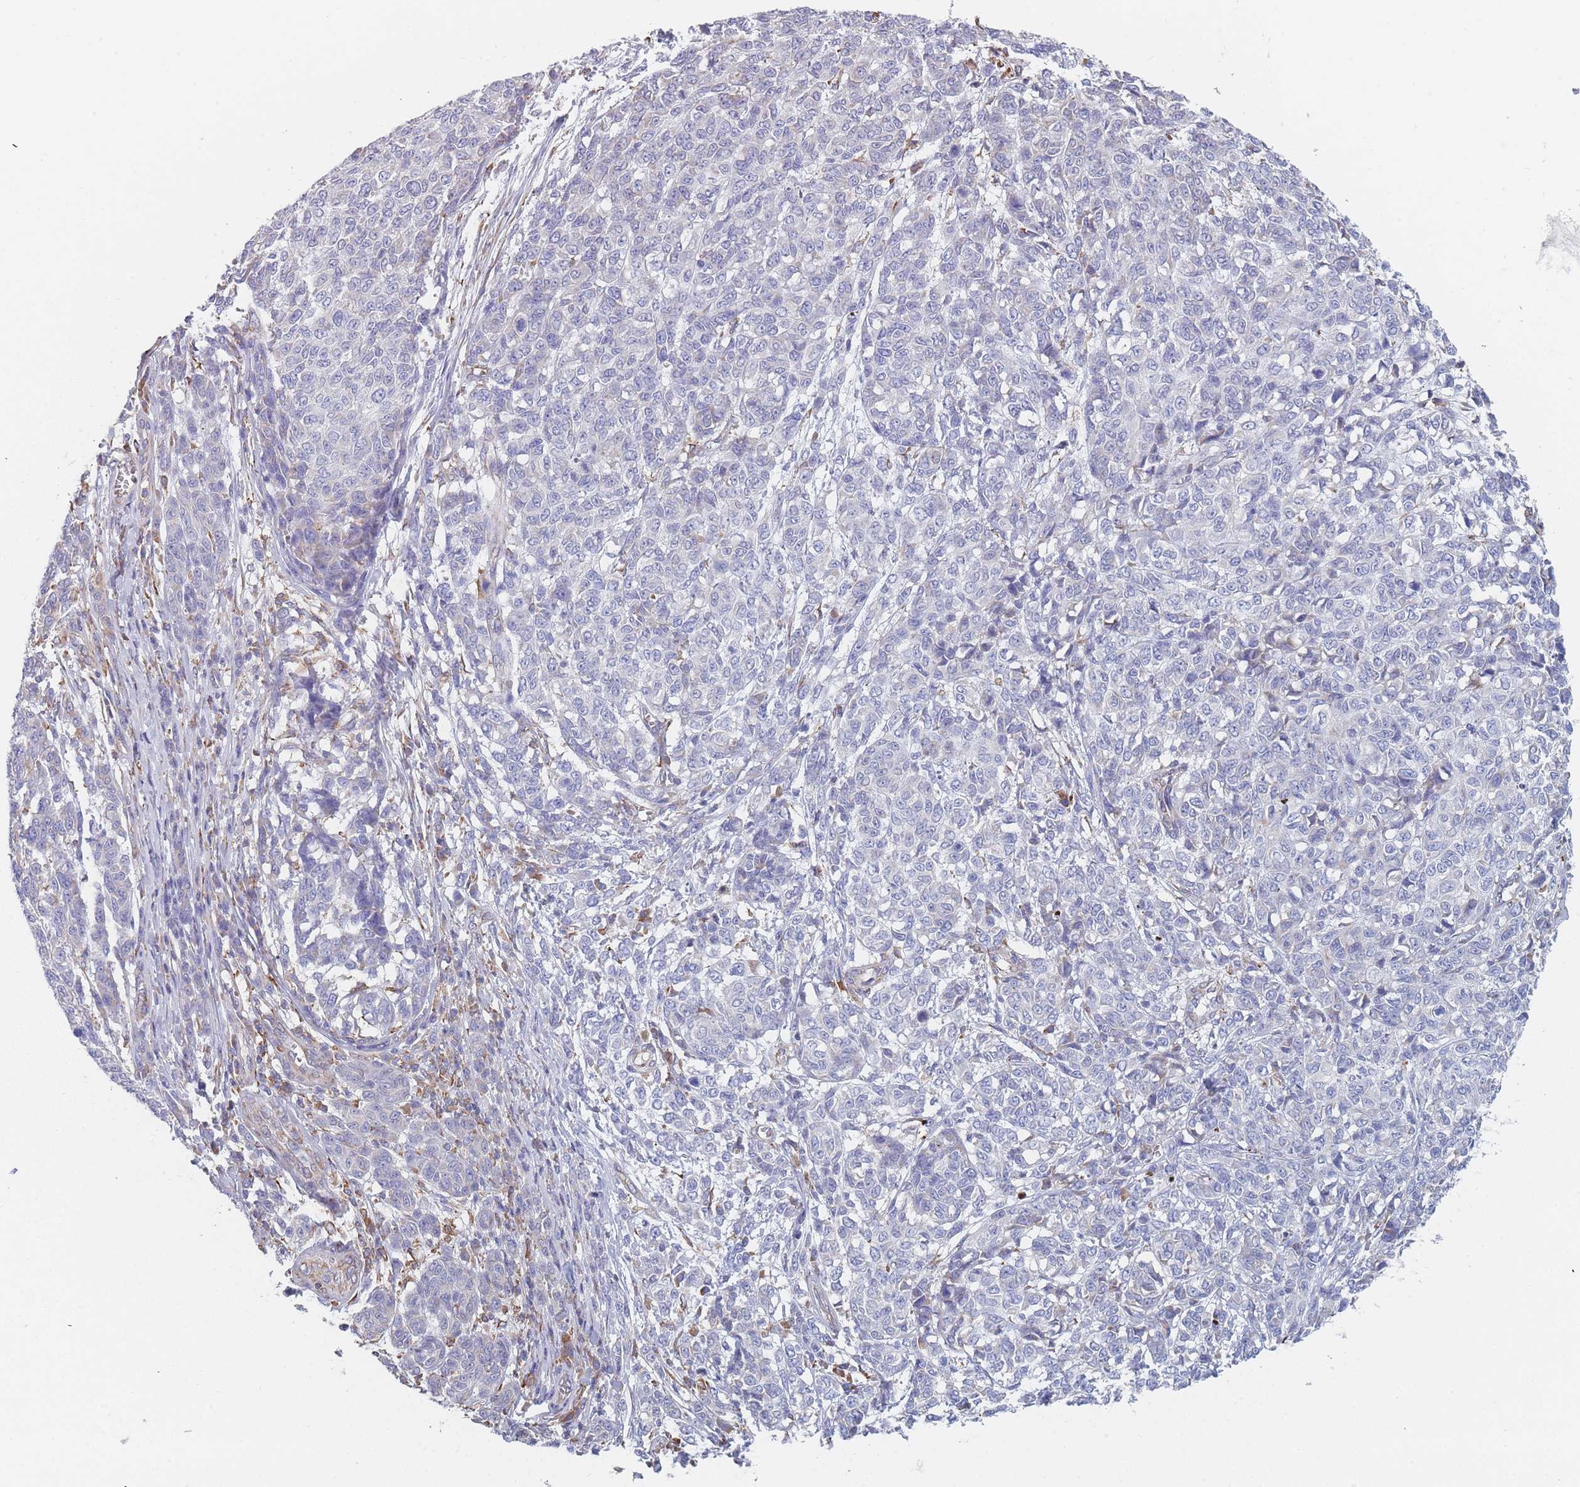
{"staining": {"intensity": "negative", "quantity": "none", "location": "none"}, "tissue": "melanoma", "cell_type": "Tumor cells", "image_type": "cancer", "snomed": [{"axis": "morphology", "description": "Malignant melanoma, NOS"}, {"axis": "topography", "description": "Skin"}], "caption": "This is a photomicrograph of immunohistochemistry staining of melanoma, which shows no staining in tumor cells.", "gene": "OR7C2", "patient": {"sex": "male", "age": 49}}